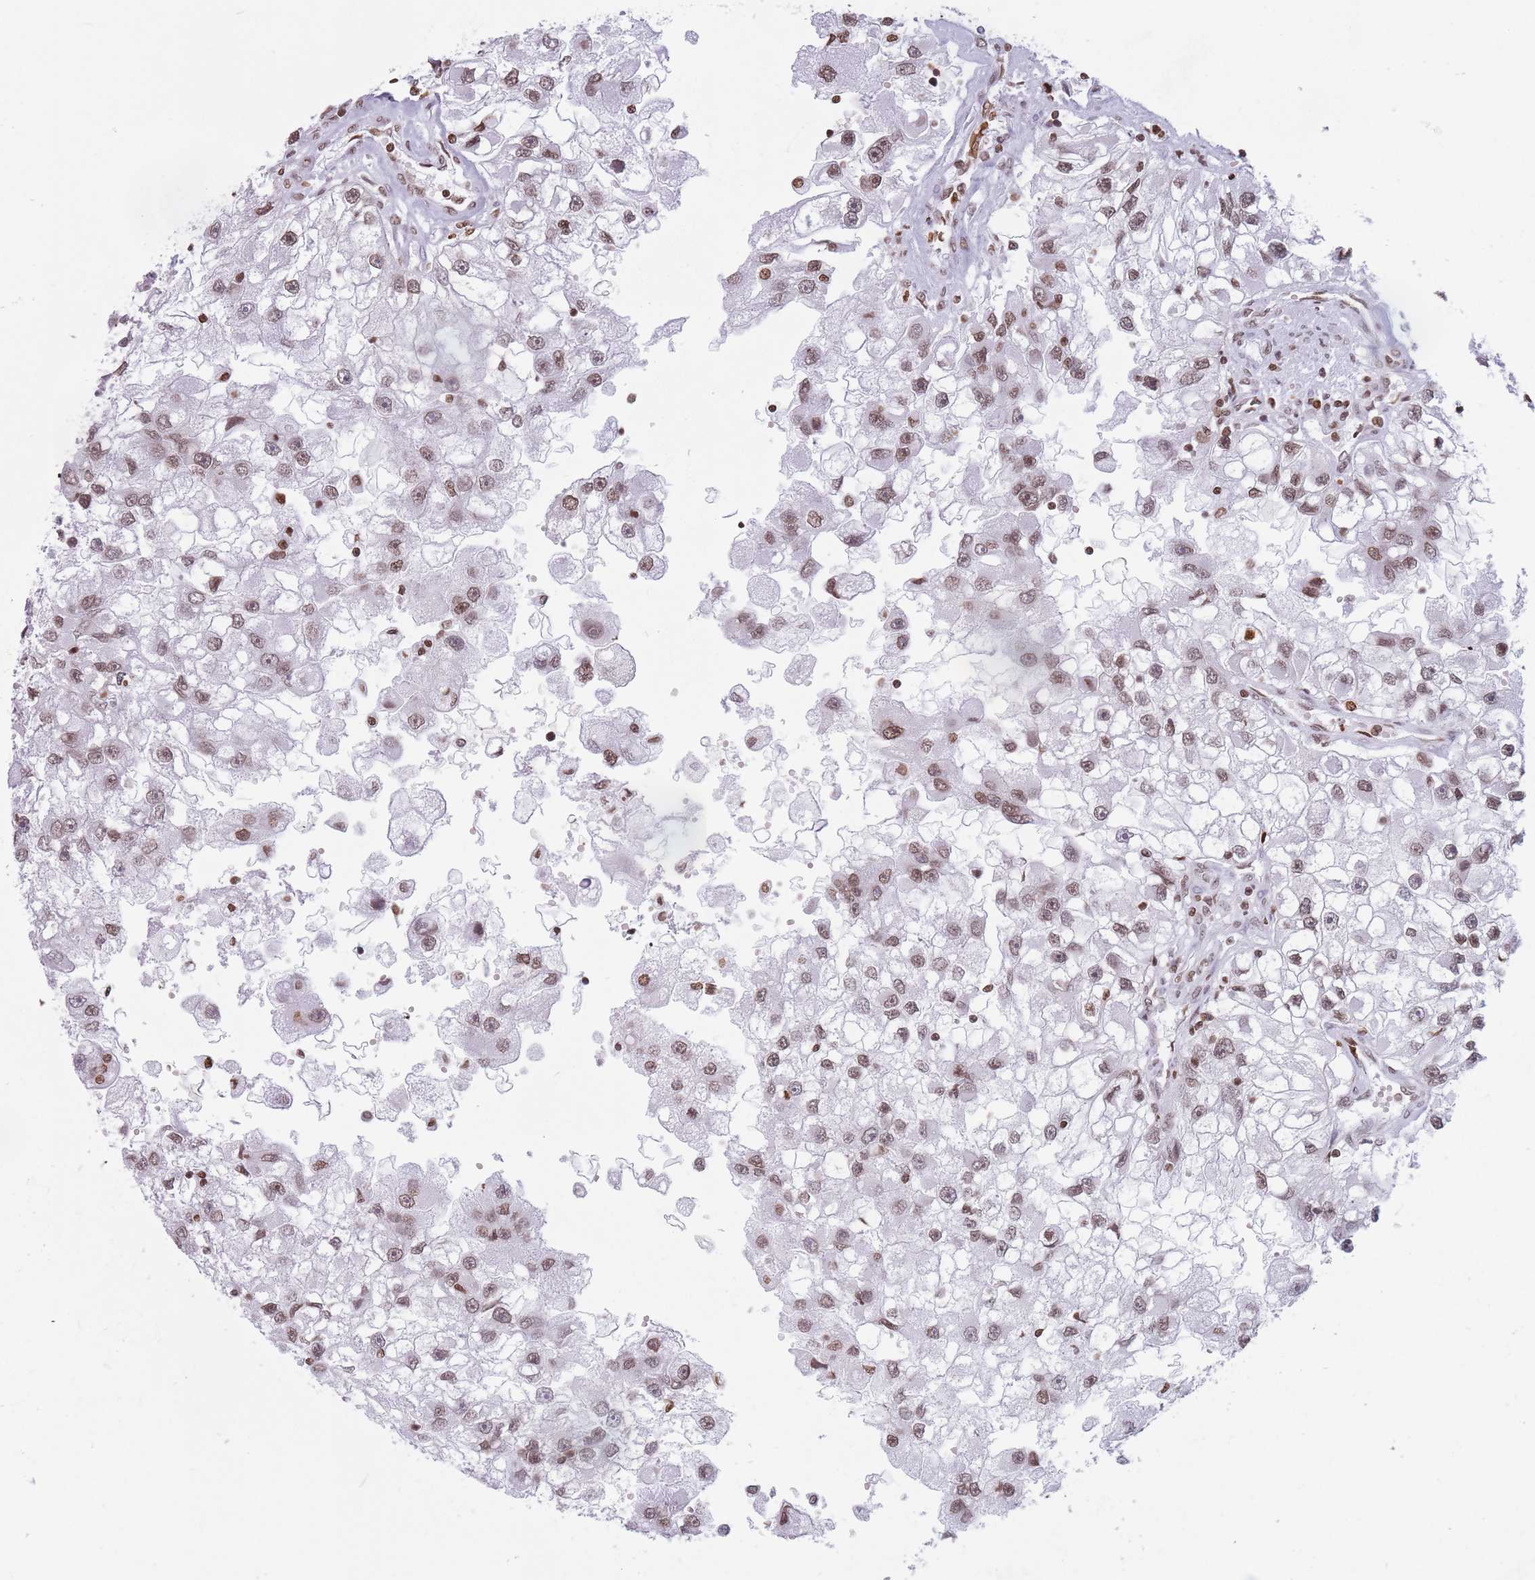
{"staining": {"intensity": "moderate", "quantity": ">75%", "location": "nuclear"}, "tissue": "renal cancer", "cell_type": "Tumor cells", "image_type": "cancer", "snomed": [{"axis": "morphology", "description": "Adenocarcinoma, NOS"}, {"axis": "topography", "description": "Kidney"}], "caption": "Immunohistochemical staining of renal cancer shows moderate nuclear protein expression in about >75% of tumor cells.", "gene": "RYK", "patient": {"sex": "male", "age": 63}}